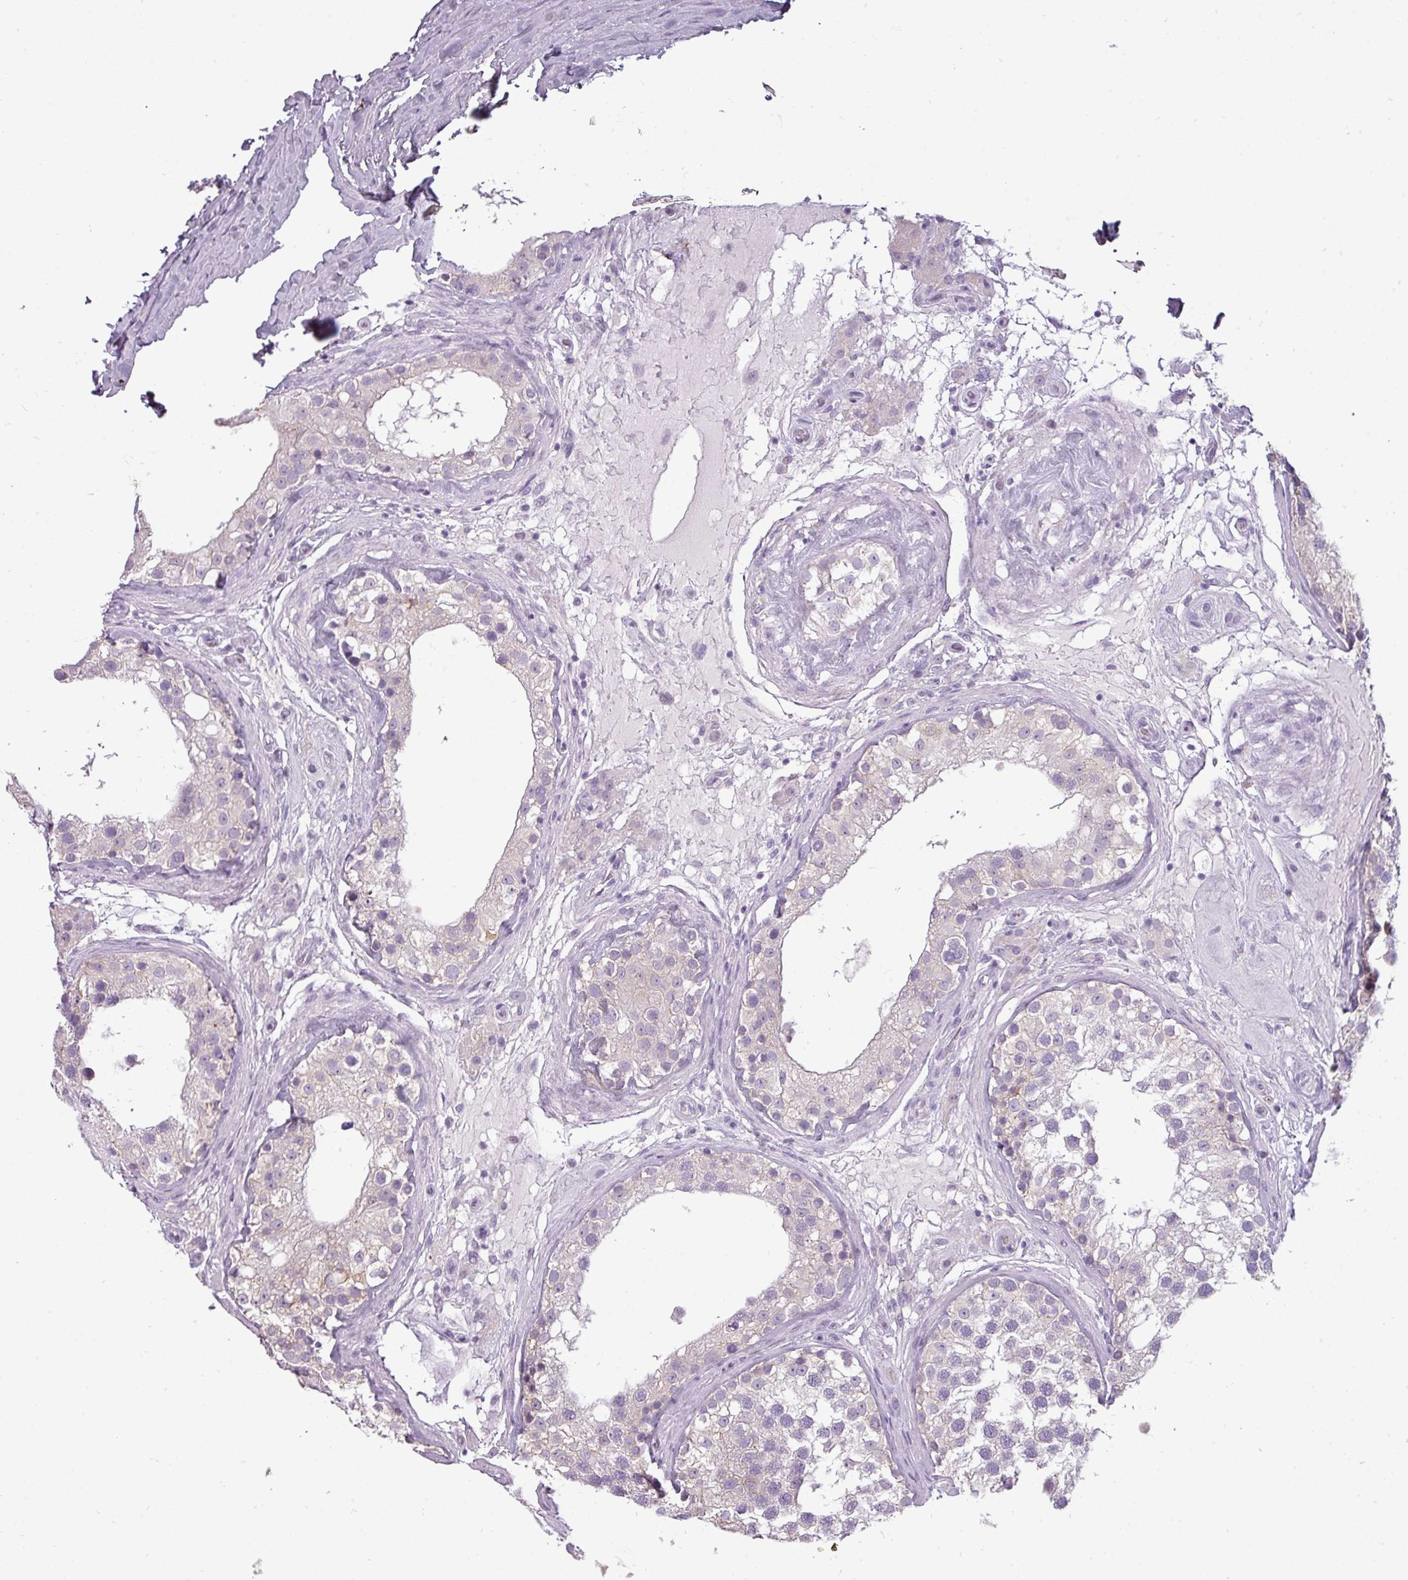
{"staining": {"intensity": "negative", "quantity": "none", "location": "none"}, "tissue": "testis", "cell_type": "Cells in seminiferous ducts", "image_type": "normal", "snomed": [{"axis": "morphology", "description": "Normal tissue, NOS"}, {"axis": "topography", "description": "Testis"}], "caption": "A high-resolution image shows IHC staining of normal testis, which reveals no significant staining in cells in seminiferous ducts.", "gene": "DNAAF9", "patient": {"sex": "male", "age": 46}}